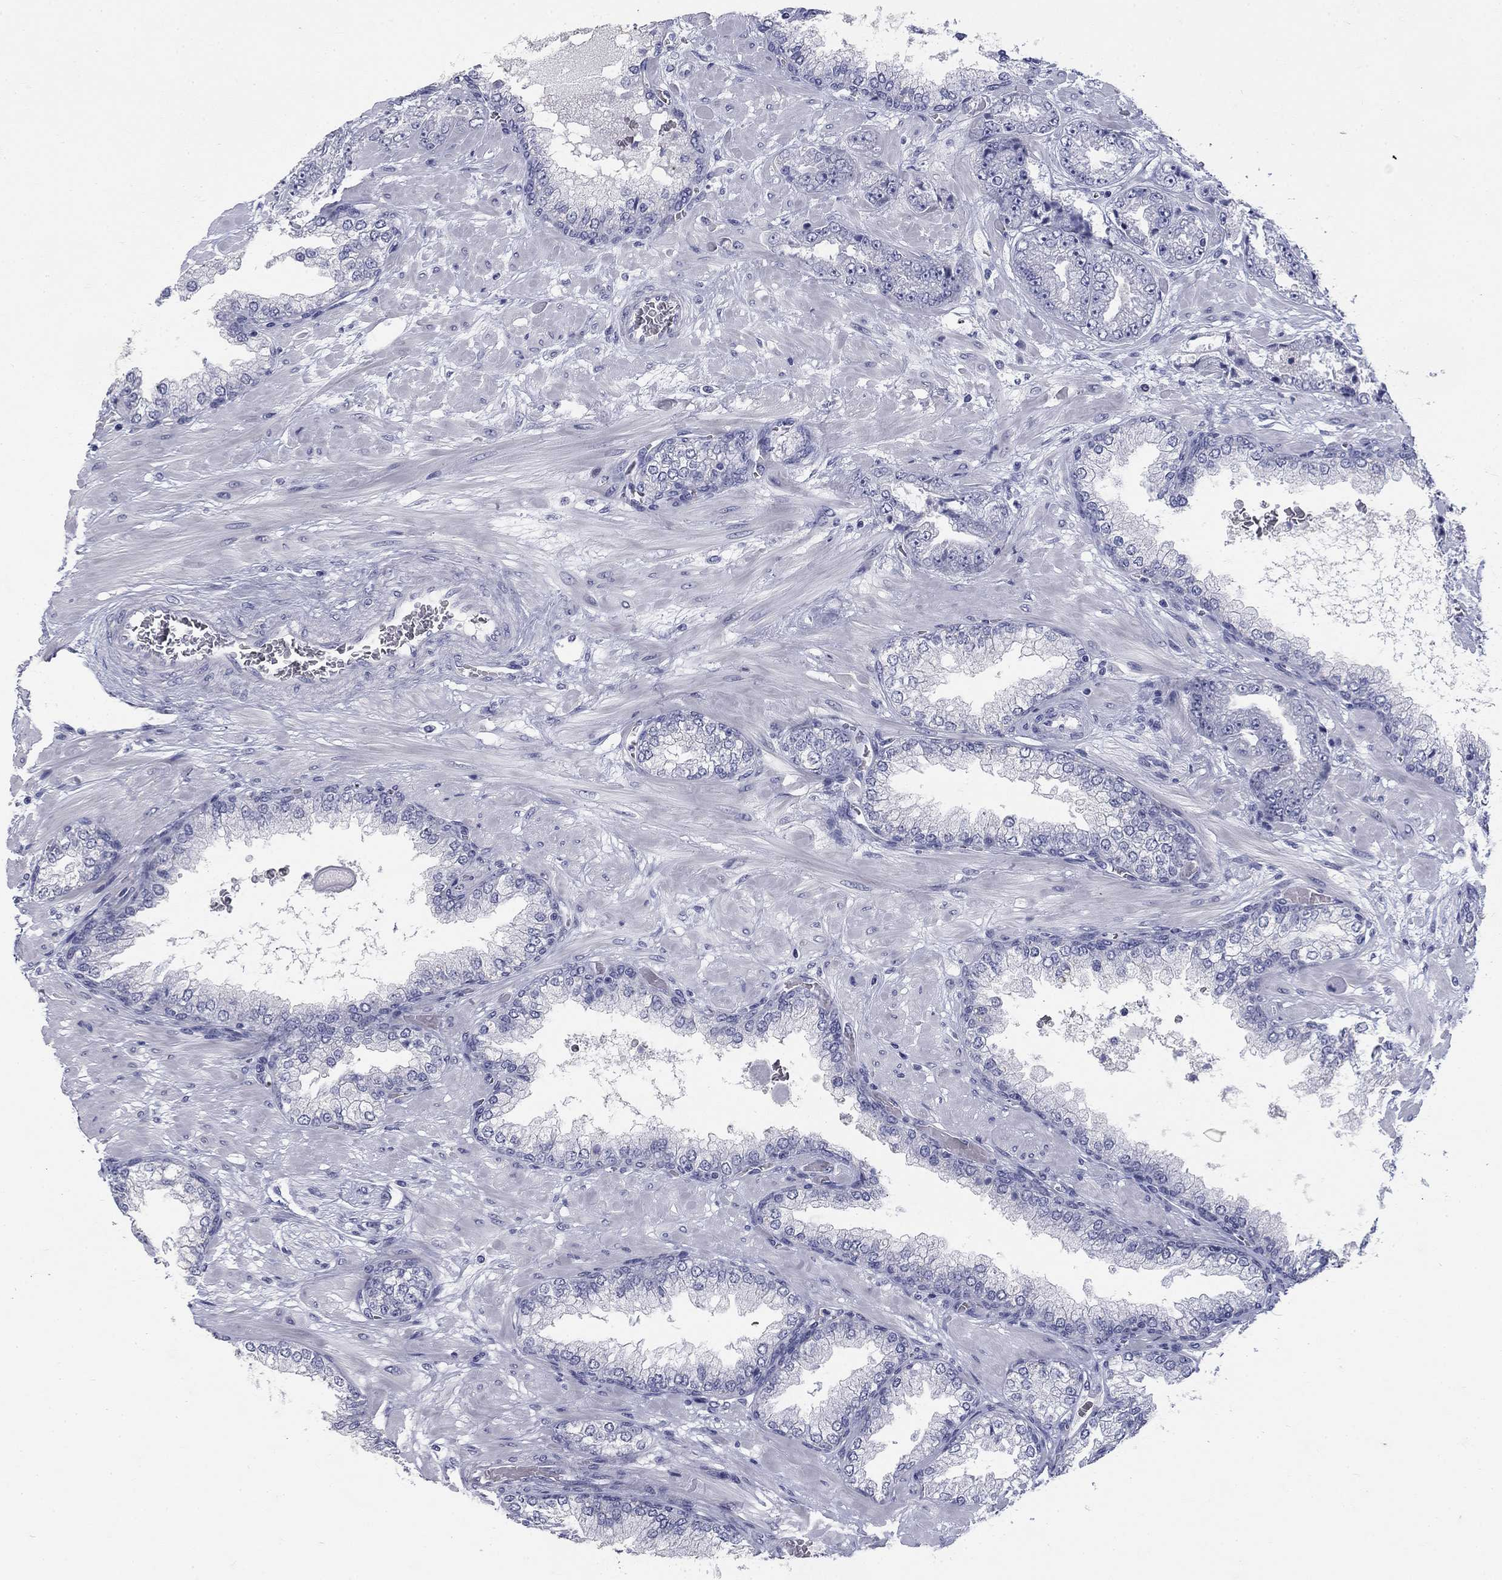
{"staining": {"intensity": "negative", "quantity": "none", "location": "none"}, "tissue": "prostate cancer", "cell_type": "Tumor cells", "image_type": "cancer", "snomed": [{"axis": "morphology", "description": "Adenocarcinoma, Low grade"}, {"axis": "topography", "description": "Prostate"}], "caption": "Tumor cells are negative for protein expression in human prostate cancer. (Brightfield microscopy of DAB immunohistochemistry (IHC) at high magnification).", "gene": "ELAVL4", "patient": {"sex": "male", "age": 57}}